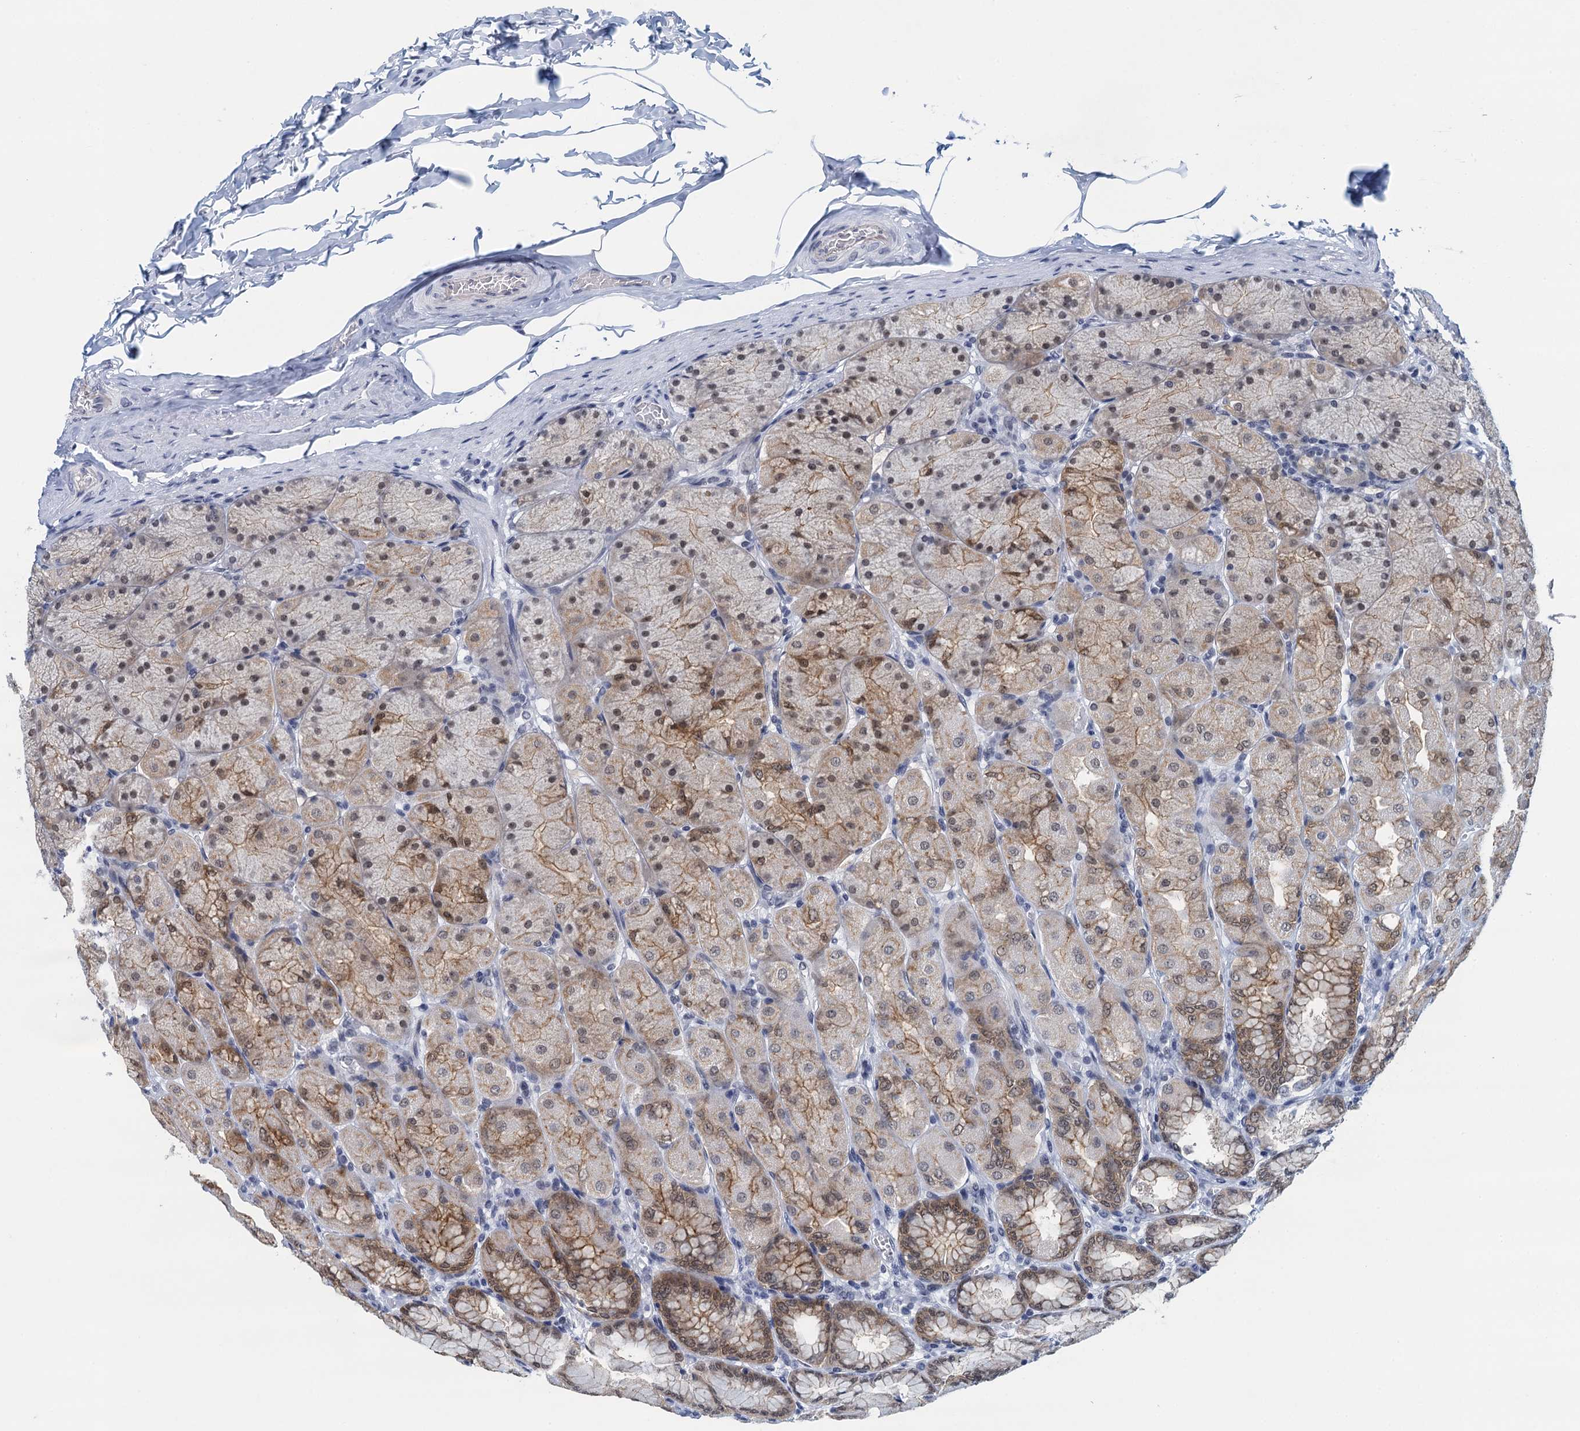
{"staining": {"intensity": "strong", "quantity": "25%-75%", "location": "cytoplasmic/membranous,nuclear"}, "tissue": "stomach", "cell_type": "Glandular cells", "image_type": "normal", "snomed": [{"axis": "morphology", "description": "Normal tissue, NOS"}, {"axis": "topography", "description": "Stomach, upper"}], "caption": "Immunohistochemistry photomicrograph of unremarkable stomach: human stomach stained using IHC demonstrates high levels of strong protein expression localized specifically in the cytoplasmic/membranous,nuclear of glandular cells, appearing as a cytoplasmic/membranous,nuclear brown color.", "gene": "EPS8L1", "patient": {"sex": "female", "age": 56}}